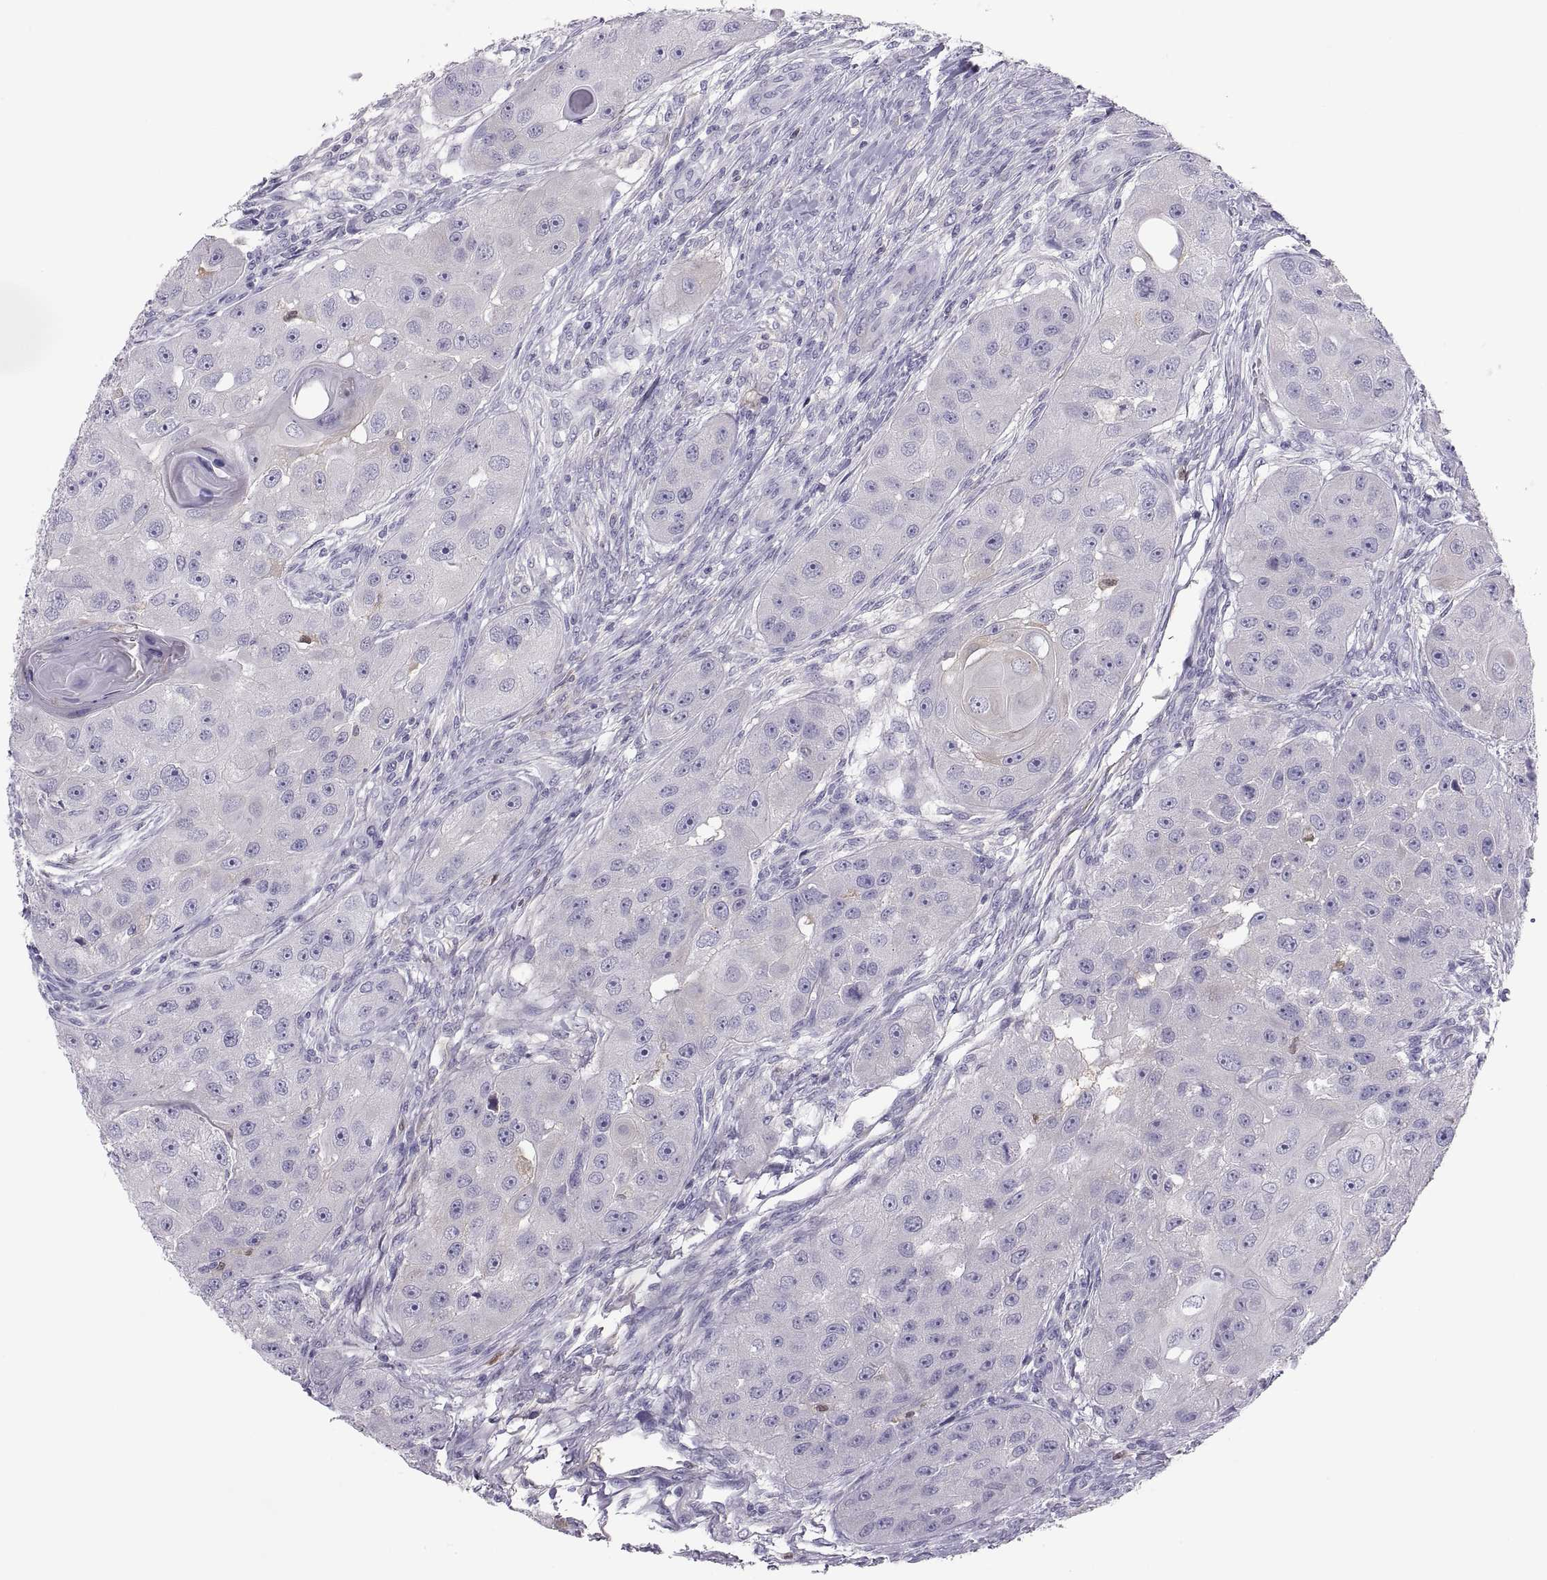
{"staining": {"intensity": "weak", "quantity": "<25%", "location": "cytoplasmic/membranous"}, "tissue": "head and neck cancer", "cell_type": "Tumor cells", "image_type": "cancer", "snomed": [{"axis": "morphology", "description": "Squamous cell carcinoma, NOS"}, {"axis": "topography", "description": "Head-Neck"}], "caption": "Immunohistochemistry (IHC) of human head and neck cancer (squamous cell carcinoma) exhibits no staining in tumor cells.", "gene": "MAGEB2", "patient": {"sex": "male", "age": 51}}